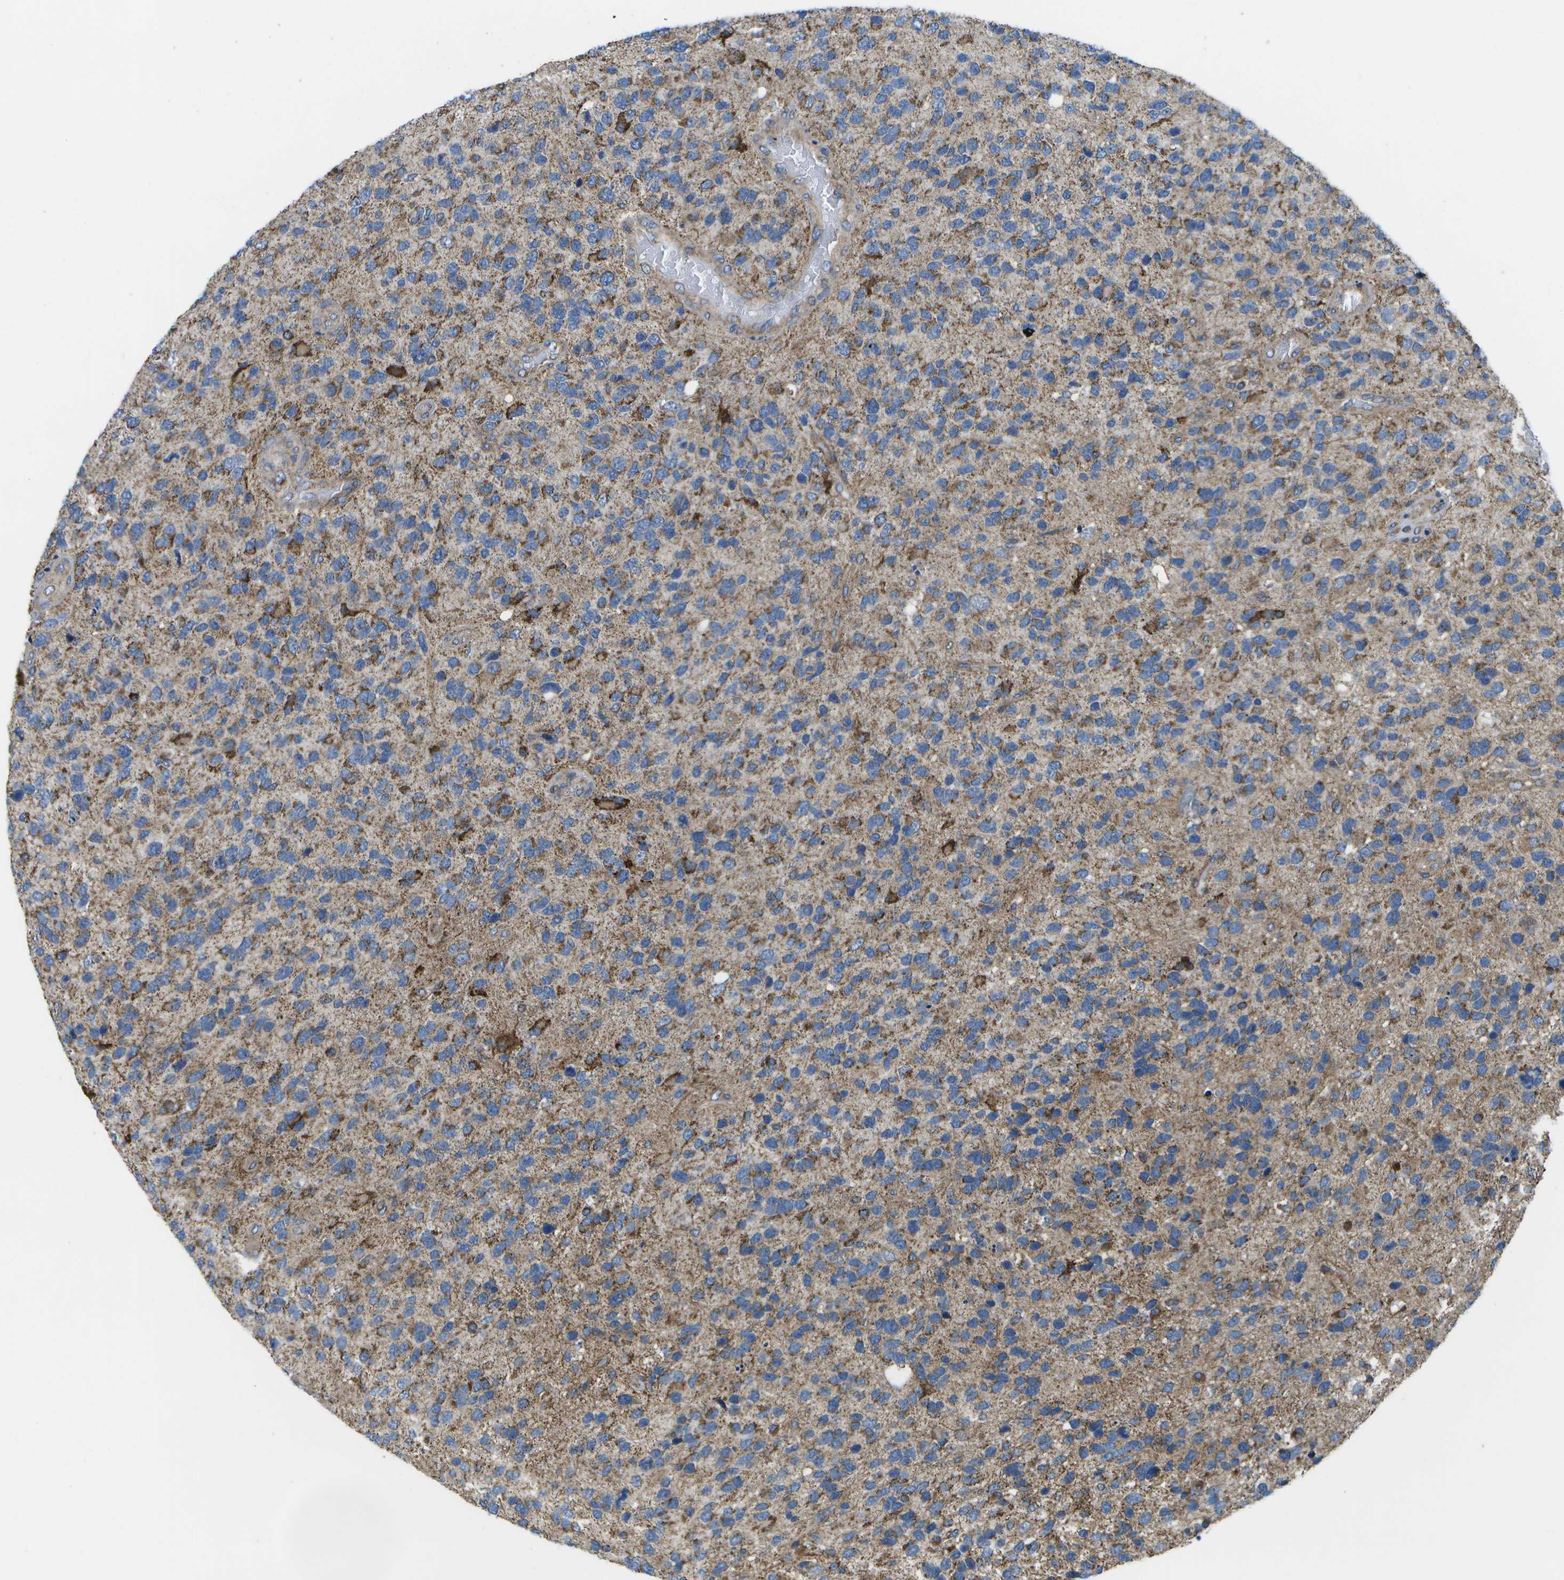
{"staining": {"intensity": "weak", "quantity": "25%-75%", "location": "cytoplasmic/membranous"}, "tissue": "glioma", "cell_type": "Tumor cells", "image_type": "cancer", "snomed": [{"axis": "morphology", "description": "Glioma, malignant, High grade"}, {"axis": "topography", "description": "Brain"}], "caption": "This is an image of immunohistochemistry staining of malignant glioma (high-grade), which shows weak positivity in the cytoplasmic/membranous of tumor cells.", "gene": "MVK", "patient": {"sex": "female", "age": 58}}